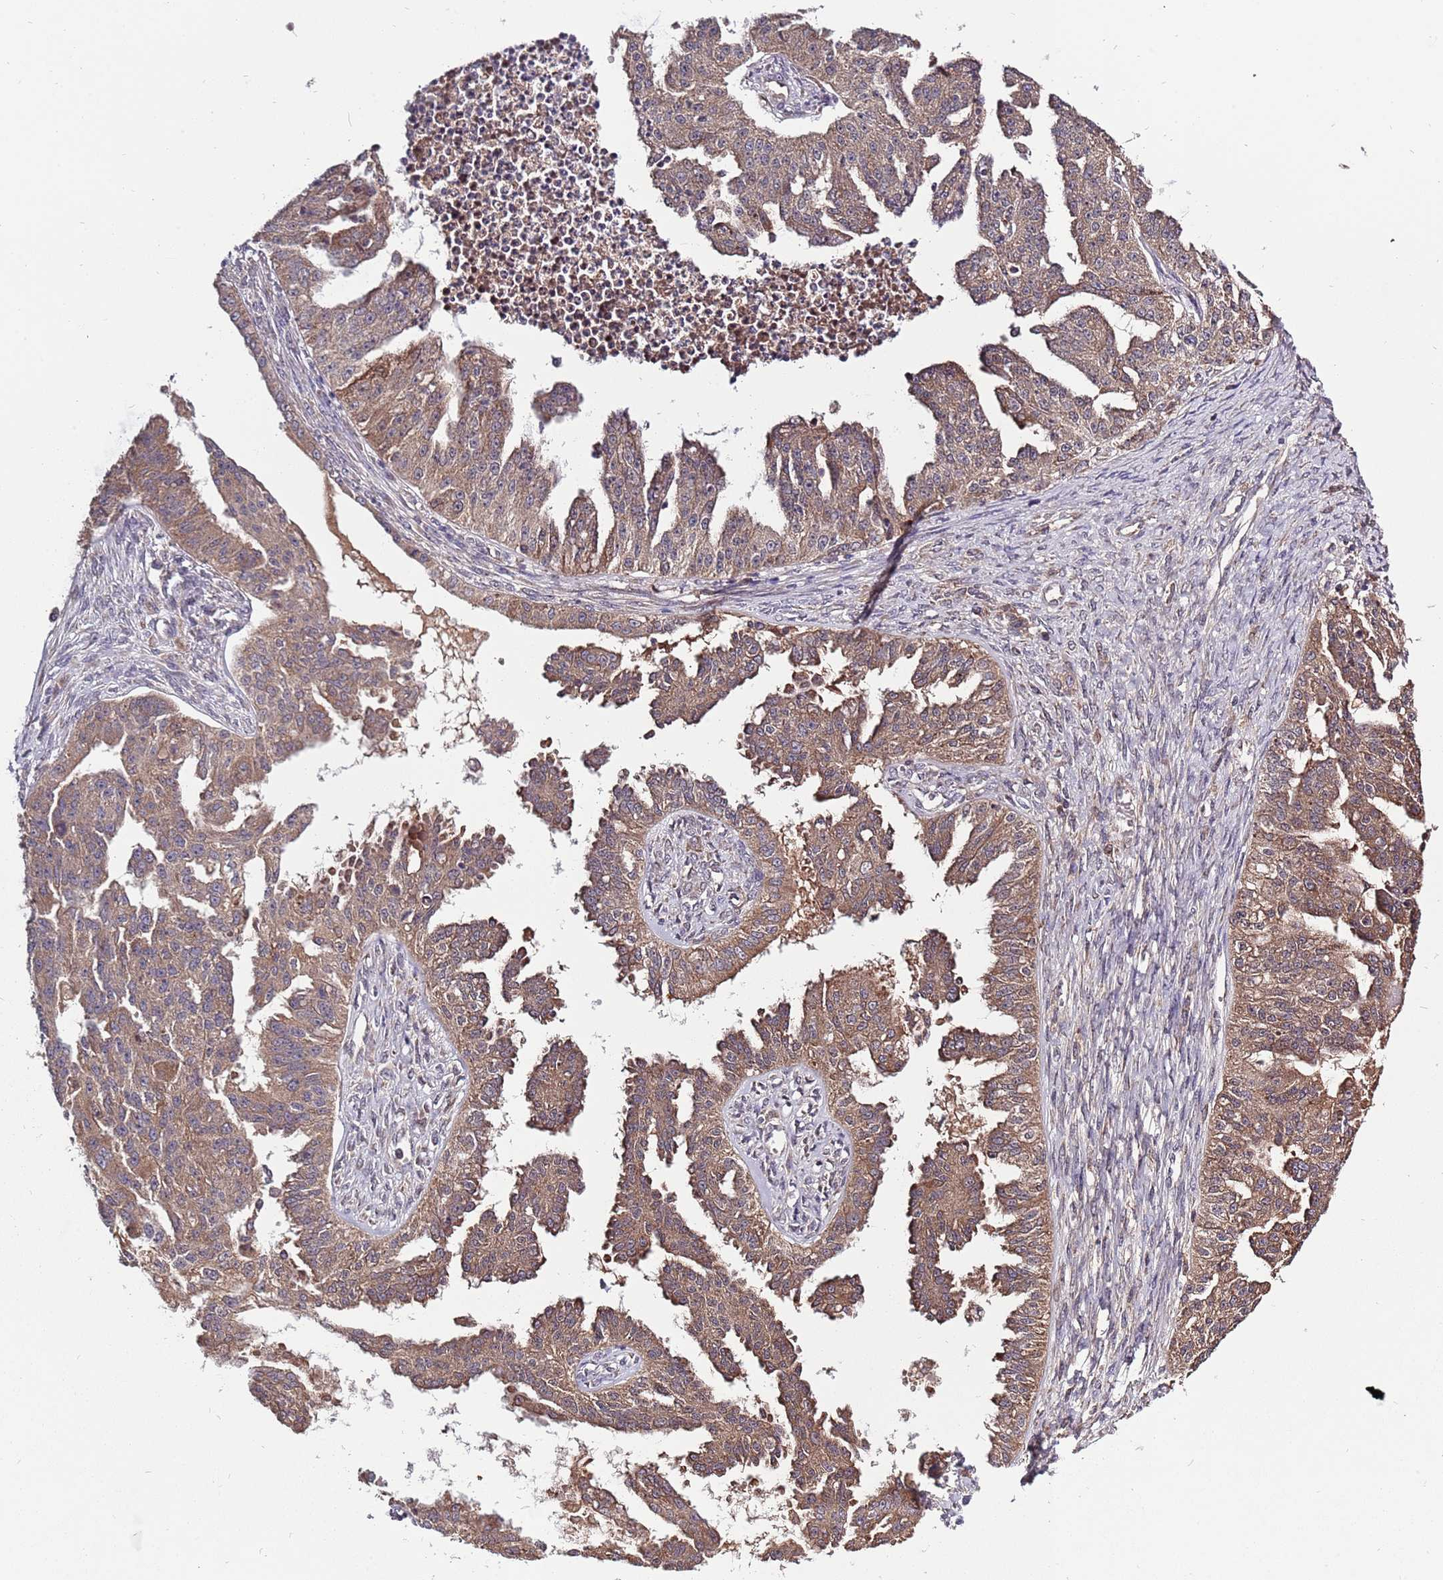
{"staining": {"intensity": "moderate", "quantity": ">75%", "location": "cytoplasmic/membranous"}, "tissue": "ovarian cancer", "cell_type": "Tumor cells", "image_type": "cancer", "snomed": [{"axis": "morphology", "description": "Cystadenocarcinoma, serous, NOS"}, {"axis": "topography", "description": "Ovary"}], "caption": "Tumor cells show medium levels of moderate cytoplasmic/membranous positivity in about >75% of cells in ovarian cancer (serous cystadenocarcinoma). Using DAB (3,3'-diaminobenzidine) (brown) and hematoxylin (blue) stains, captured at high magnification using brightfield microscopy.", "gene": "USP32", "patient": {"sex": "female", "age": 58}}